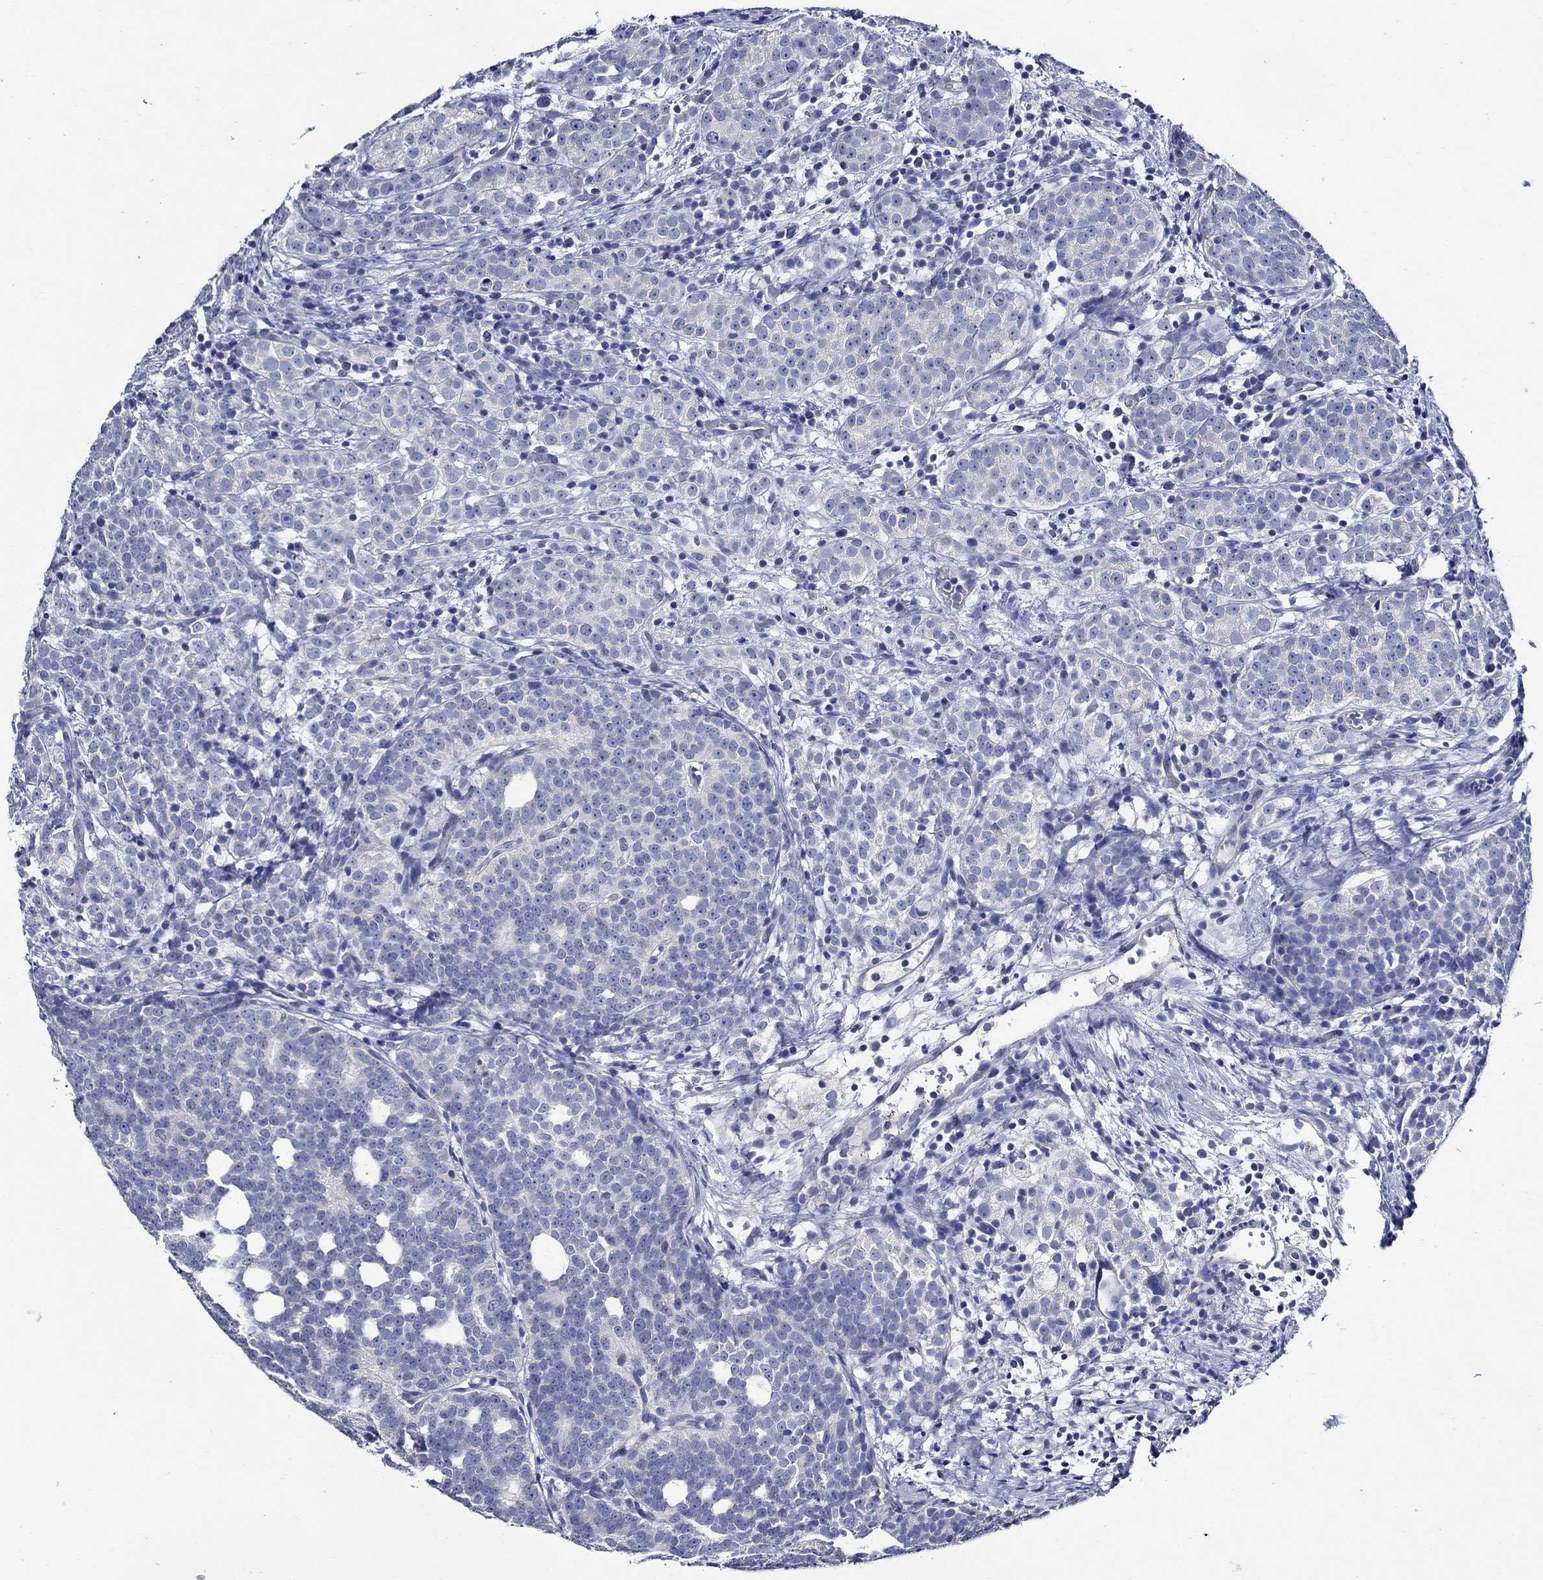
{"staining": {"intensity": "negative", "quantity": "none", "location": "none"}, "tissue": "prostate cancer", "cell_type": "Tumor cells", "image_type": "cancer", "snomed": [{"axis": "morphology", "description": "Adenocarcinoma, High grade"}, {"axis": "topography", "description": "Prostate"}], "caption": "Prostate cancer (adenocarcinoma (high-grade)) was stained to show a protein in brown. There is no significant staining in tumor cells. (IHC, brightfield microscopy, high magnification).", "gene": "SKOR1", "patient": {"sex": "male", "age": 53}}